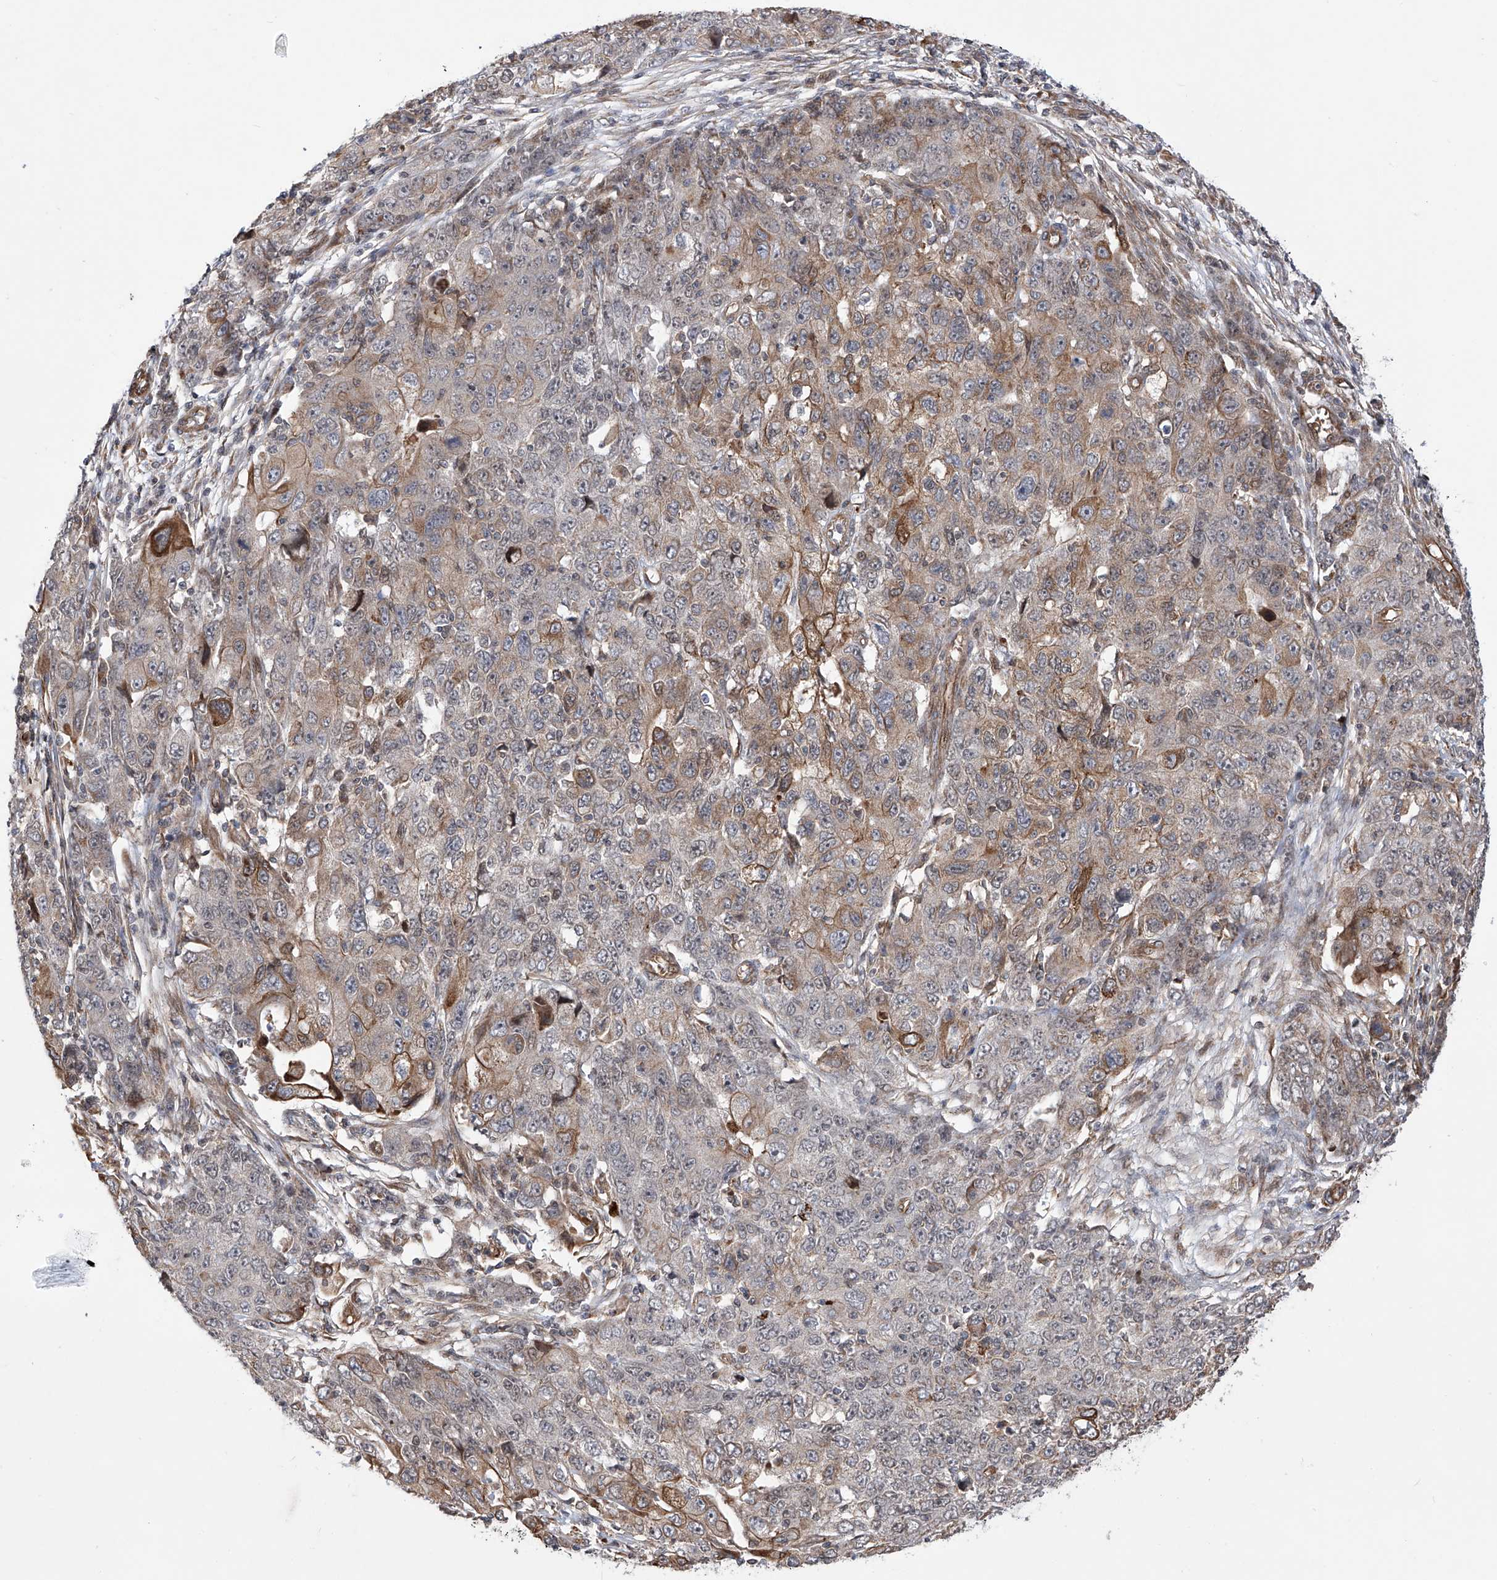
{"staining": {"intensity": "moderate", "quantity": "25%-75%", "location": "cytoplasmic/membranous"}, "tissue": "ovarian cancer", "cell_type": "Tumor cells", "image_type": "cancer", "snomed": [{"axis": "morphology", "description": "Carcinoma, endometroid"}, {"axis": "topography", "description": "Ovary"}], "caption": "Tumor cells exhibit medium levels of moderate cytoplasmic/membranous positivity in approximately 25%-75% of cells in ovarian endometroid carcinoma. Nuclei are stained in blue.", "gene": "APAF1", "patient": {"sex": "female", "age": 42}}